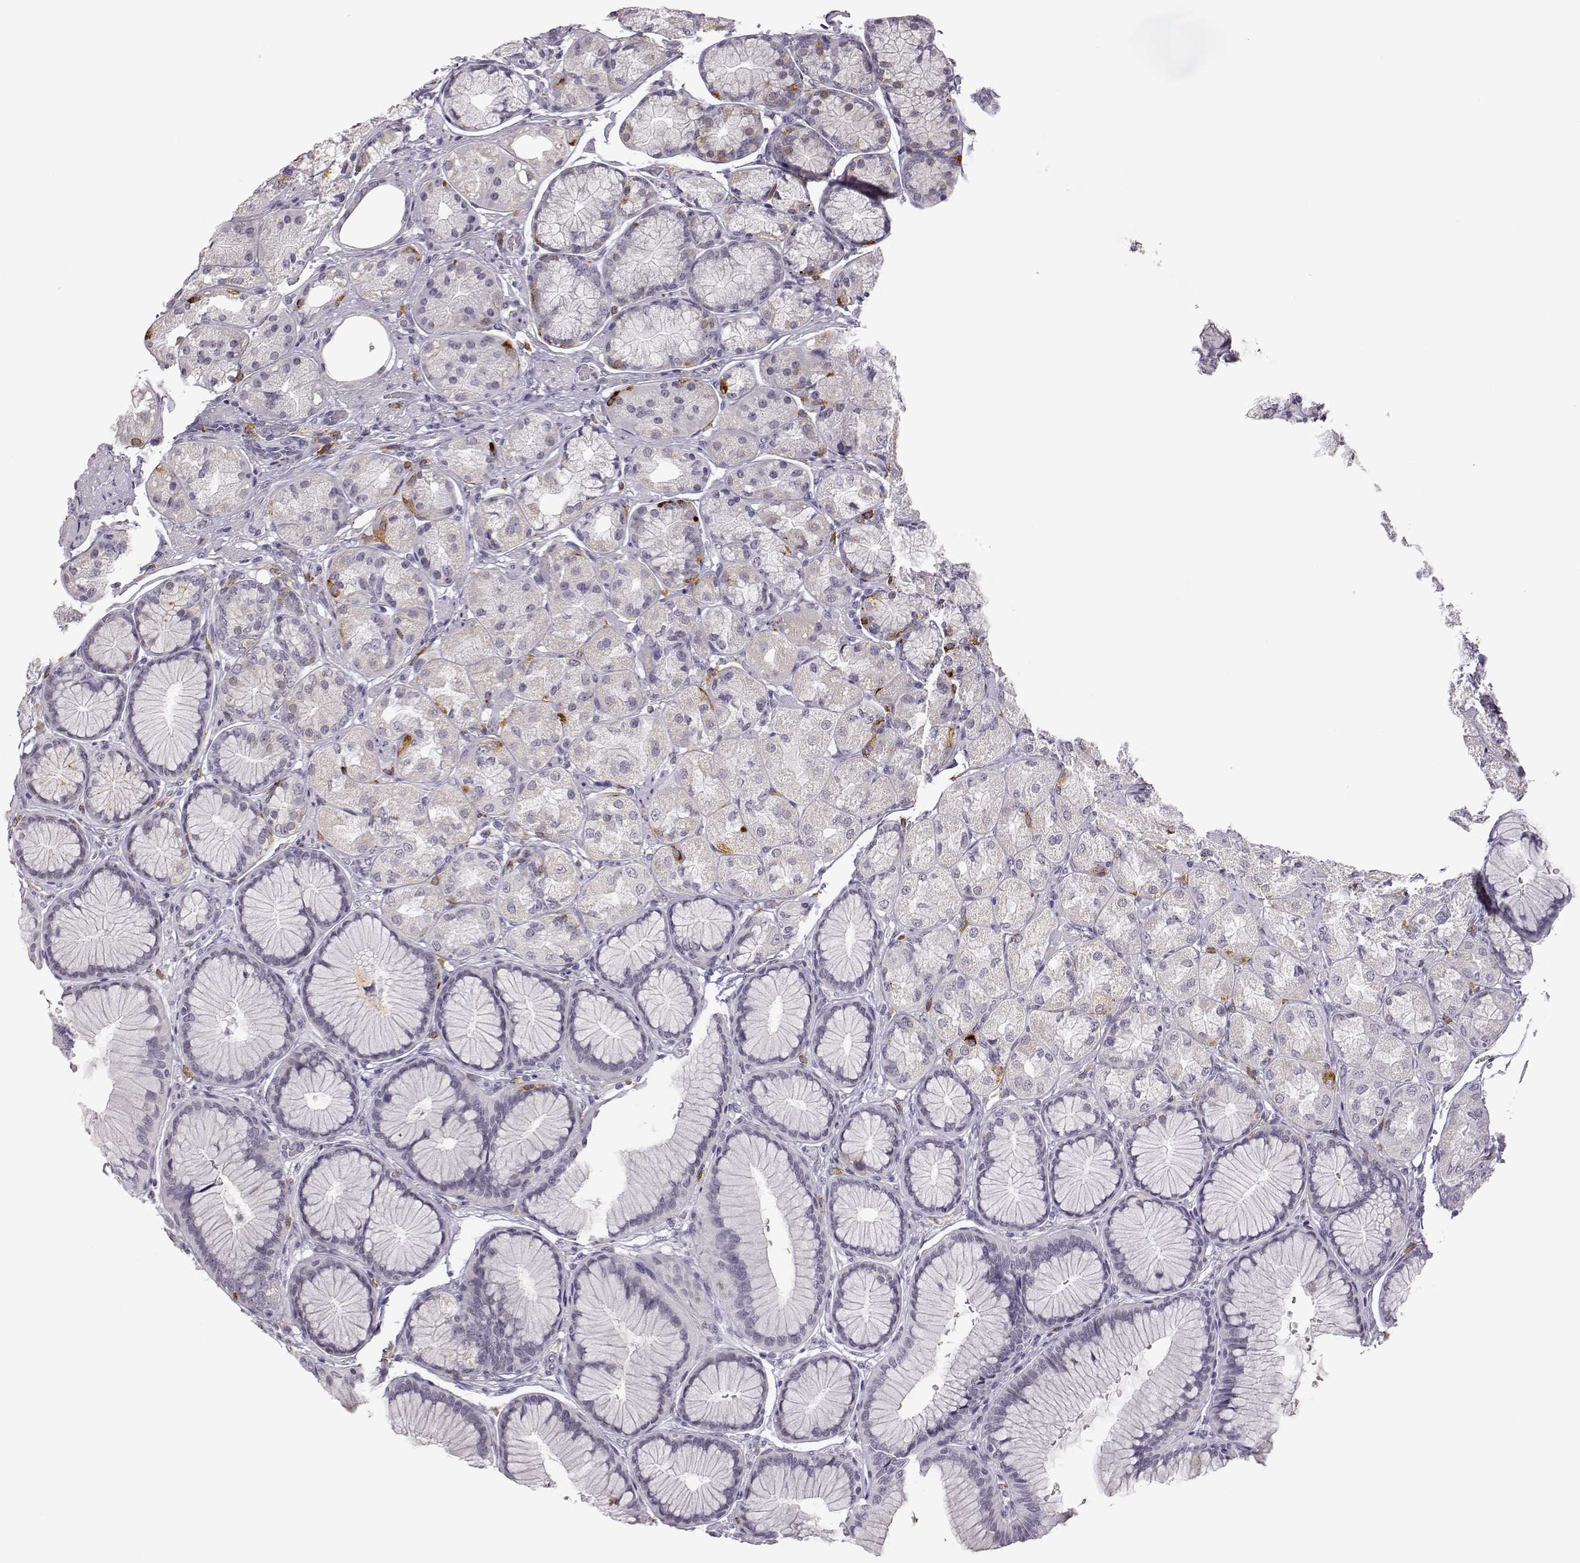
{"staining": {"intensity": "negative", "quantity": "none", "location": "none"}, "tissue": "stomach", "cell_type": "Glandular cells", "image_type": "normal", "snomed": [{"axis": "morphology", "description": "Normal tissue, NOS"}, {"axis": "morphology", "description": "Adenocarcinoma, NOS"}, {"axis": "morphology", "description": "Adenocarcinoma, High grade"}, {"axis": "topography", "description": "Stomach, upper"}, {"axis": "topography", "description": "Stomach"}], "caption": "The micrograph displays no staining of glandular cells in unremarkable stomach. (DAB IHC, high magnification).", "gene": "VGF", "patient": {"sex": "female", "age": 65}}